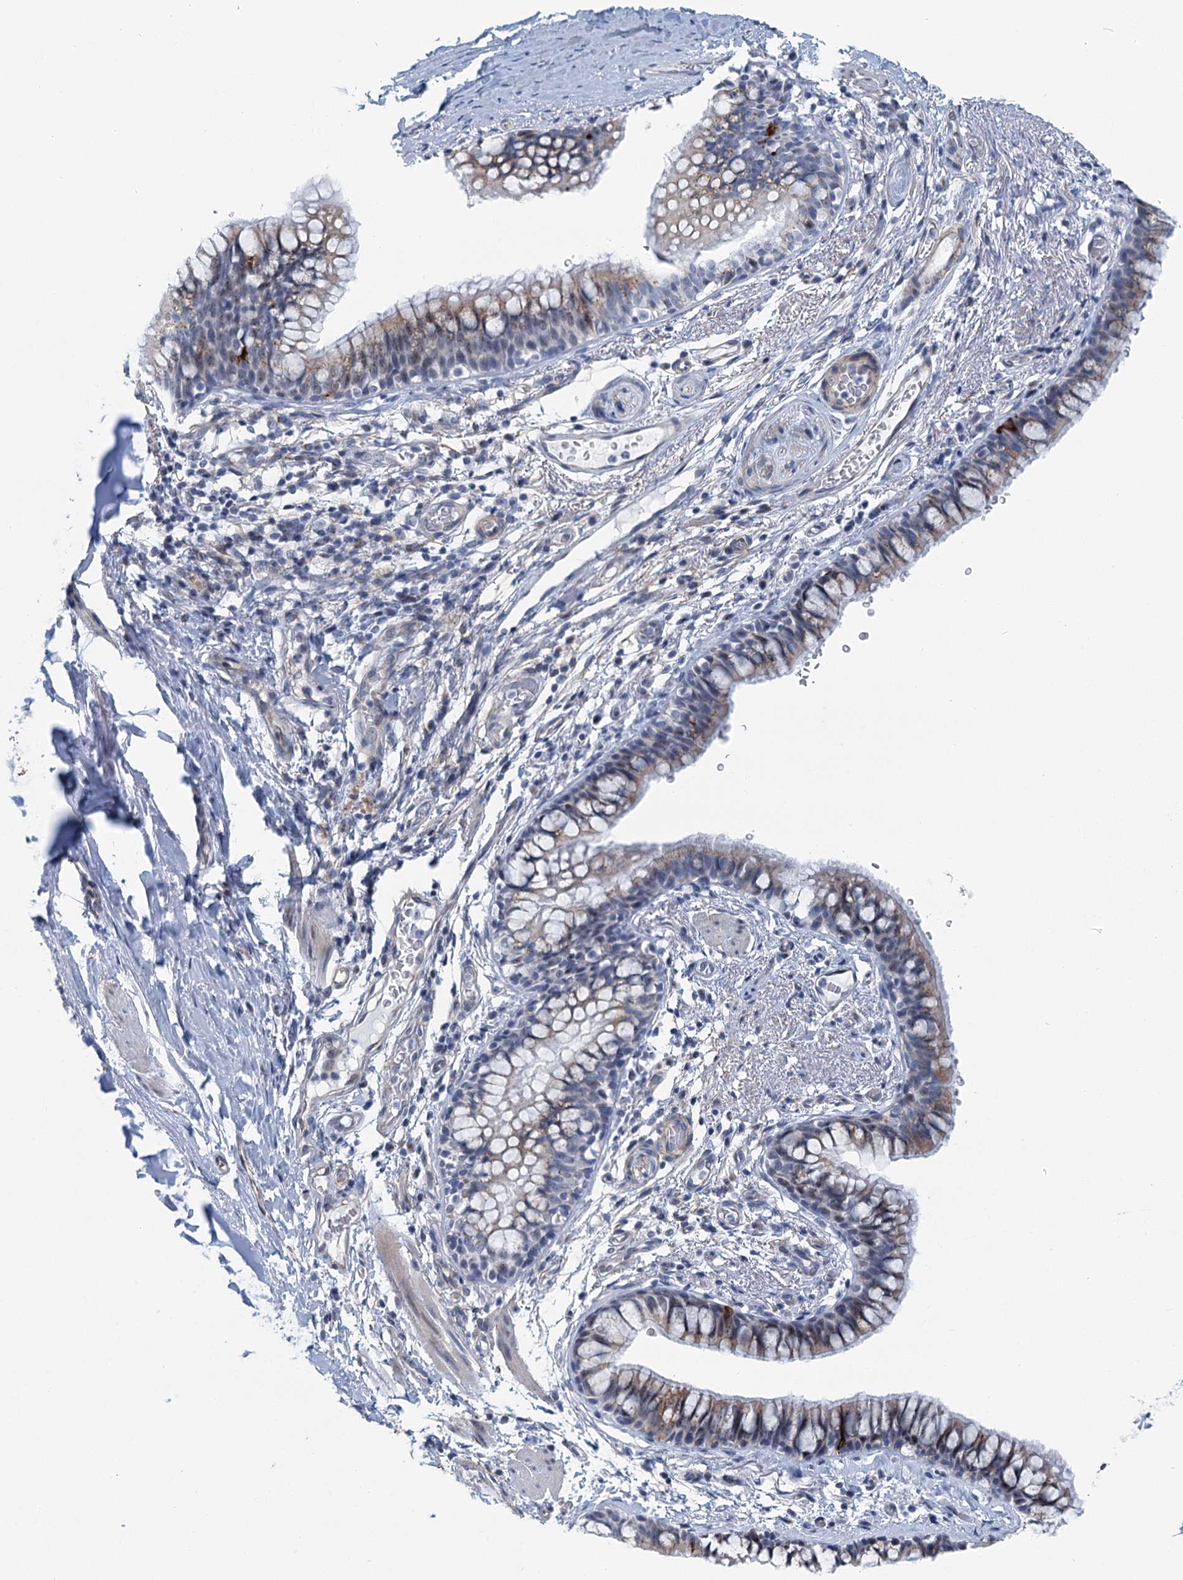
{"staining": {"intensity": "weak", "quantity": "25%-75%", "location": "cytoplasmic/membranous"}, "tissue": "bronchus", "cell_type": "Respiratory epithelial cells", "image_type": "normal", "snomed": [{"axis": "morphology", "description": "Normal tissue, NOS"}, {"axis": "topography", "description": "Cartilage tissue"}, {"axis": "topography", "description": "Bronchus"}], "caption": "Bronchus stained for a protein demonstrates weak cytoplasmic/membranous positivity in respiratory epithelial cells. (DAB (3,3'-diaminobenzidine) IHC, brown staining for protein, blue staining for nuclei).", "gene": "ZNF527", "patient": {"sex": "female", "age": 36}}